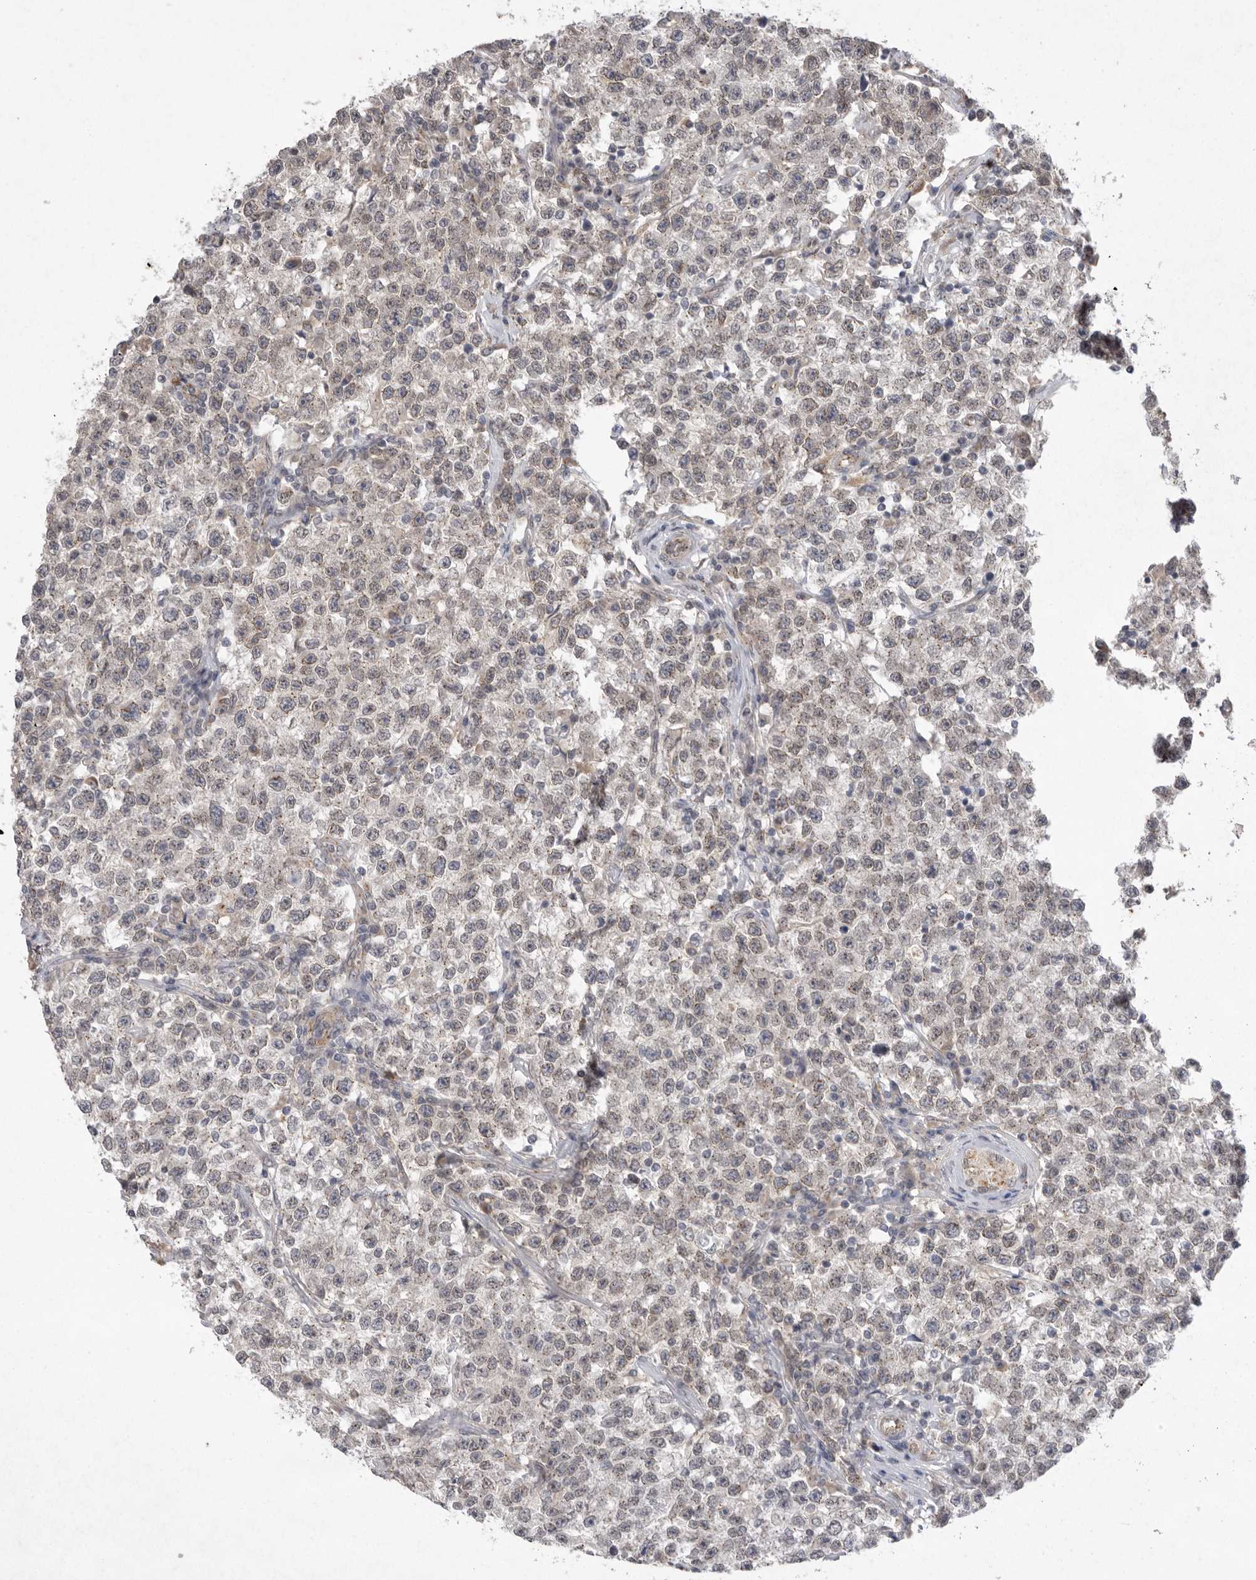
{"staining": {"intensity": "negative", "quantity": "none", "location": "none"}, "tissue": "testis cancer", "cell_type": "Tumor cells", "image_type": "cancer", "snomed": [{"axis": "morphology", "description": "Seminoma, NOS"}, {"axis": "topography", "description": "Testis"}], "caption": "Tumor cells are negative for brown protein staining in testis seminoma.", "gene": "TLR3", "patient": {"sex": "male", "age": 22}}